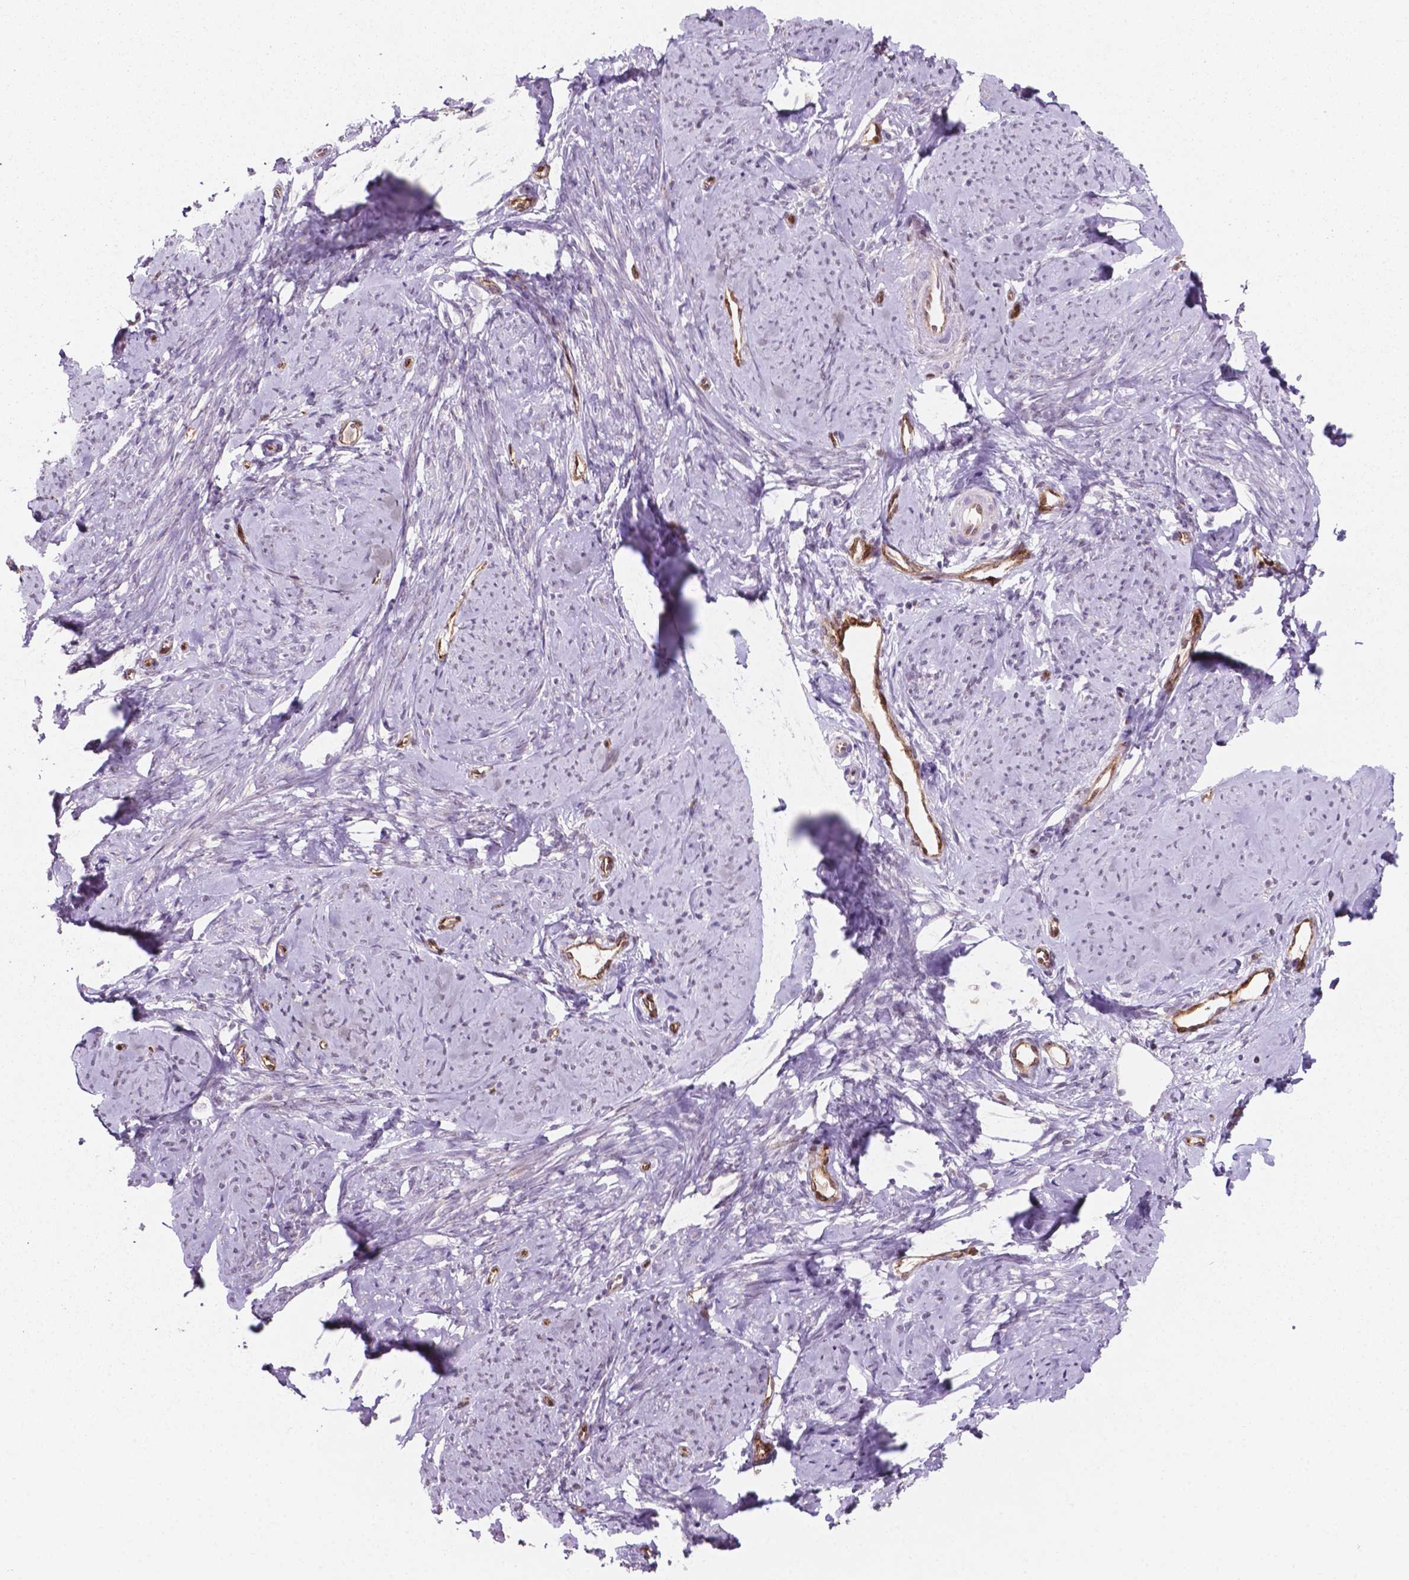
{"staining": {"intensity": "moderate", "quantity": "<25%", "location": "cytoplasmic/membranous"}, "tissue": "smooth muscle", "cell_type": "Smooth muscle cells", "image_type": "normal", "snomed": [{"axis": "morphology", "description": "Normal tissue, NOS"}, {"axis": "topography", "description": "Smooth muscle"}], "caption": "A photomicrograph of human smooth muscle stained for a protein demonstrates moderate cytoplasmic/membranous brown staining in smooth muscle cells.", "gene": "LDHA", "patient": {"sex": "female", "age": 48}}